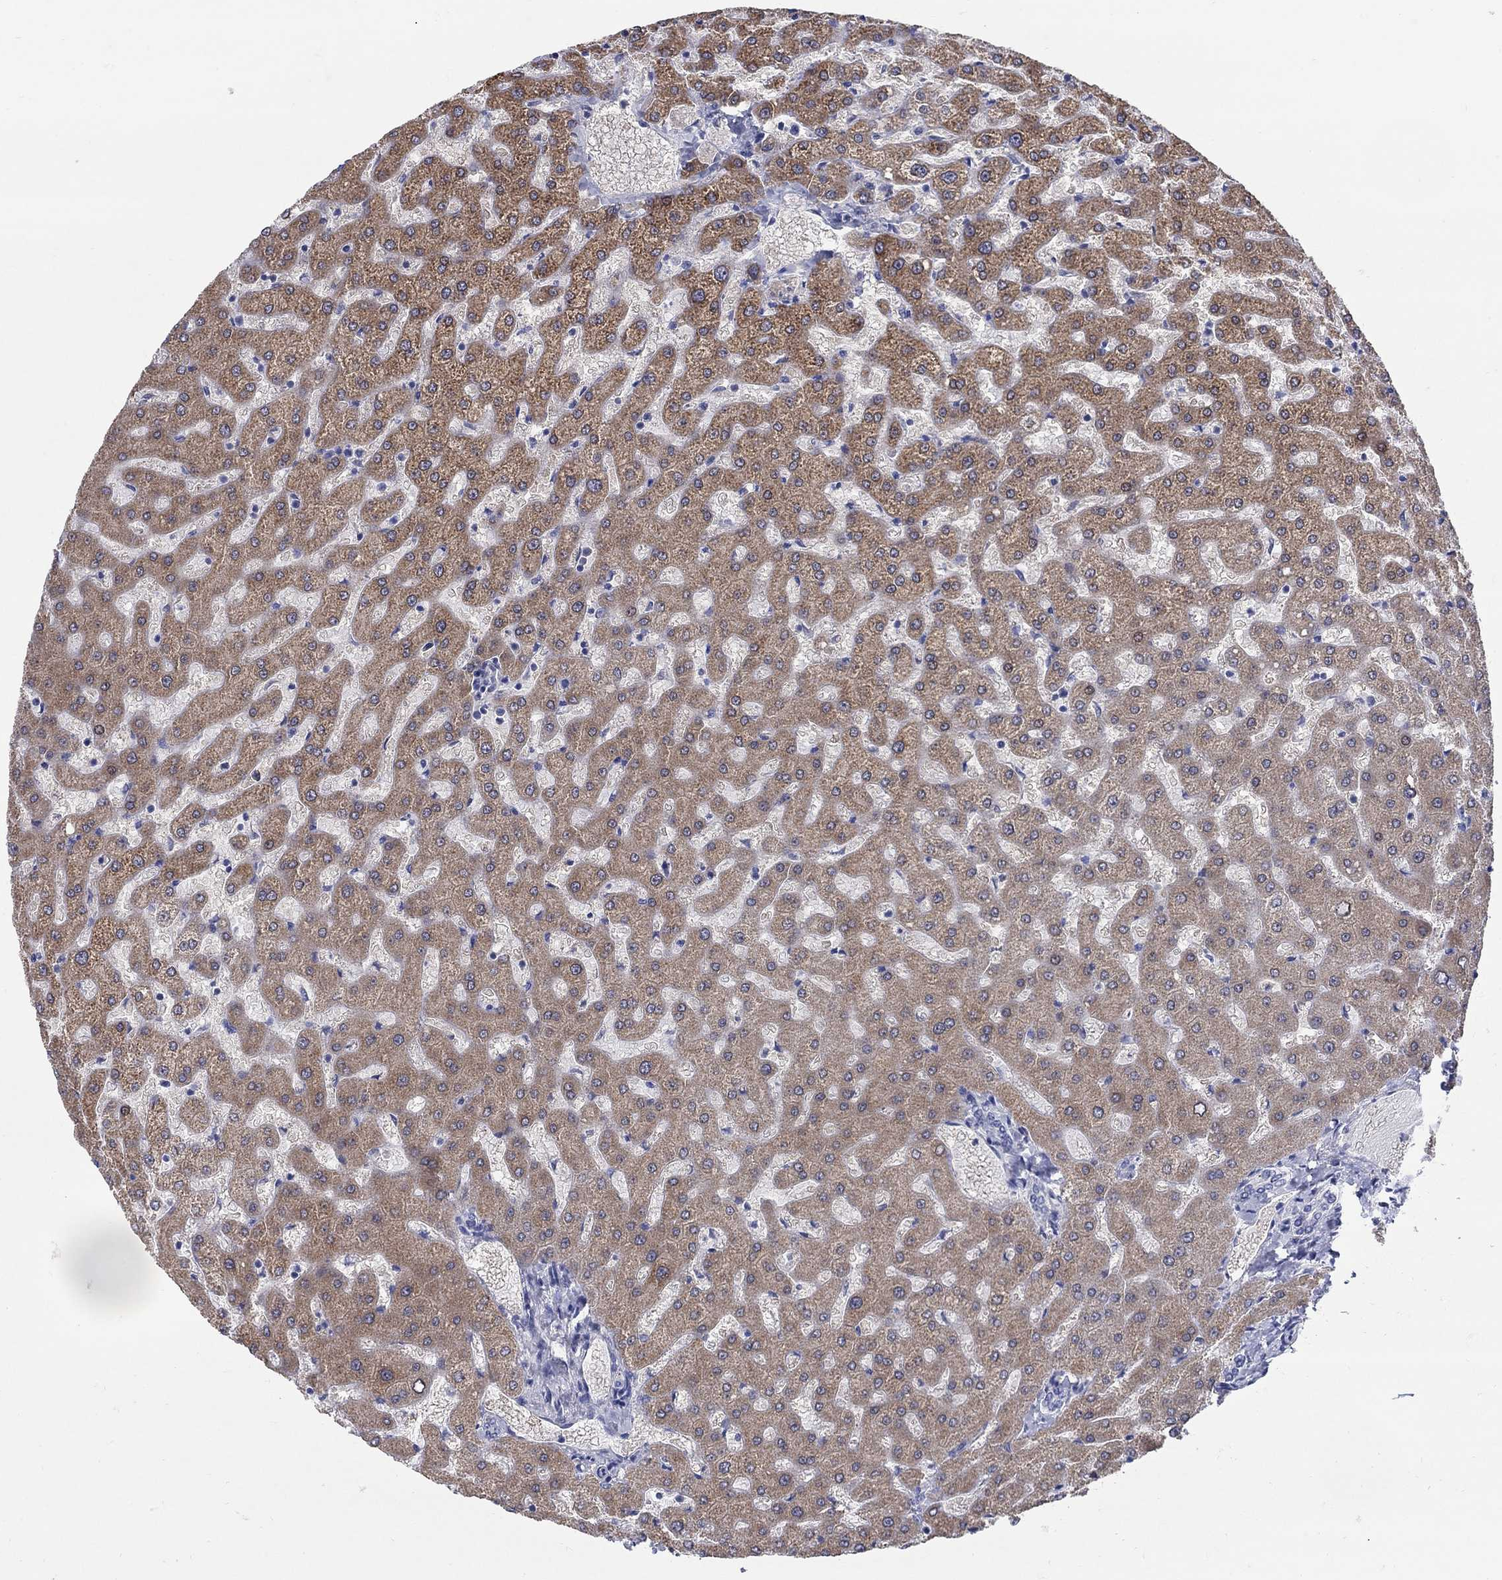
{"staining": {"intensity": "negative", "quantity": "none", "location": "none"}, "tissue": "liver", "cell_type": "Cholangiocytes", "image_type": "normal", "snomed": [{"axis": "morphology", "description": "Normal tissue, NOS"}, {"axis": "topography", "description": "Liver"}], "caption": "DAB (3,3'-diaminobenzidine) immunohistochemical staining of benign human liver demonstrates no significant expression in cholangiocytes.", "gene": "REEP2", "patient": {"sex": "female", "age": 50}}